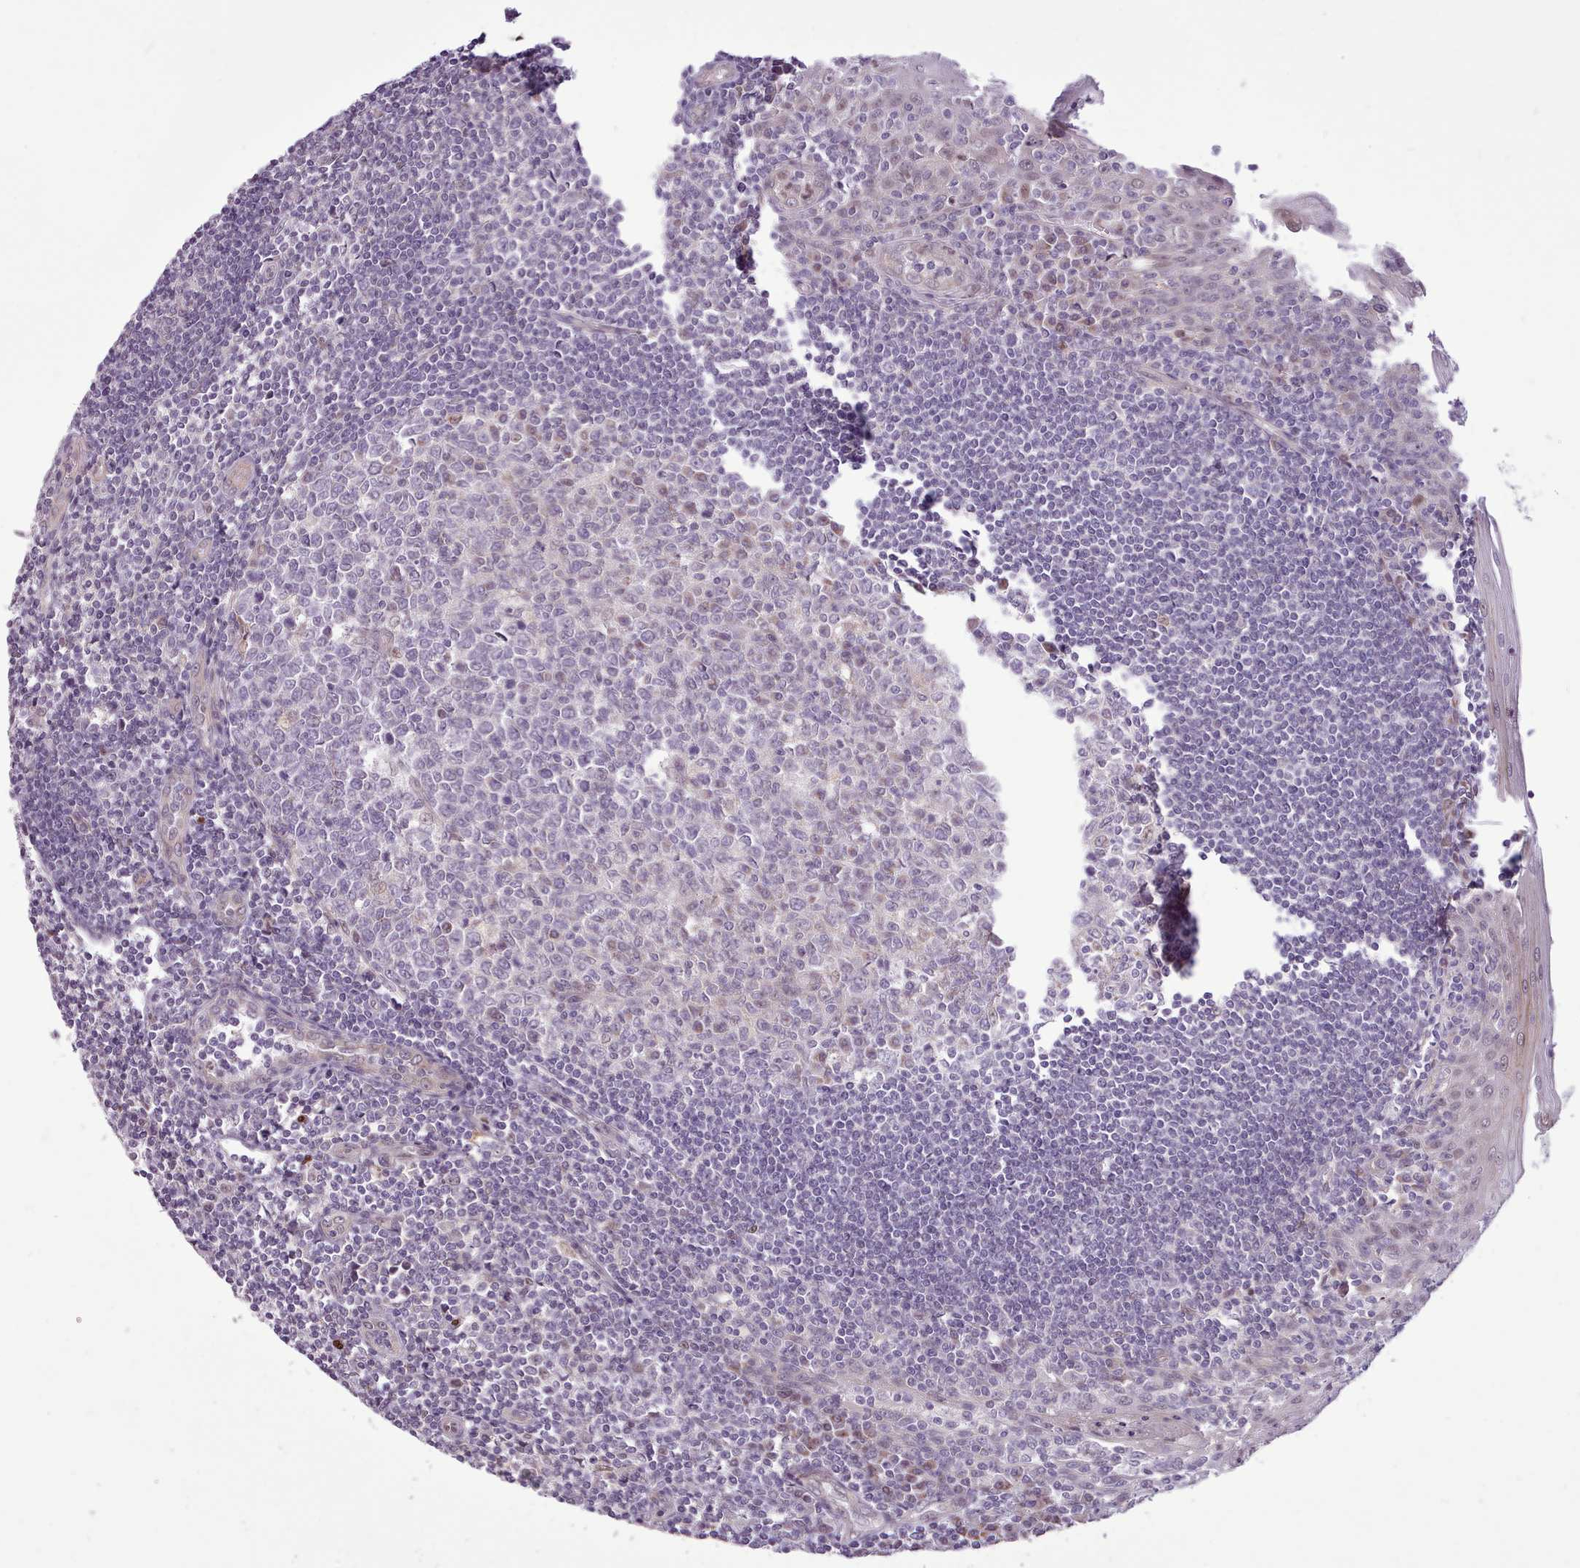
{"staining": {"intensity": "weak", "quantity": "<25%", "location": "cytoplasmic/membranous,nuclear"}, "tissue": "tonsil", "cell_type": "Germinal center cells", "image_type": "normal", "snomed": [{"axis": "morphology", "description": "Normal tissue, NOS"}, {"axis": "topography", "description": "Tonsil"}], "caption": "Immunohistochemistry (IHC) of normal tonsil demonstrates no expression in germinal center cells. The staining was performed using DAB (3,3'-diaminobenzidine) to visualize the protein expression in brown, while the nuclei were stained in blue with hematoxylin (Magnification: 20x).", "gene": "SLURP1", "patient": {"sex": "male", "age": 27}}